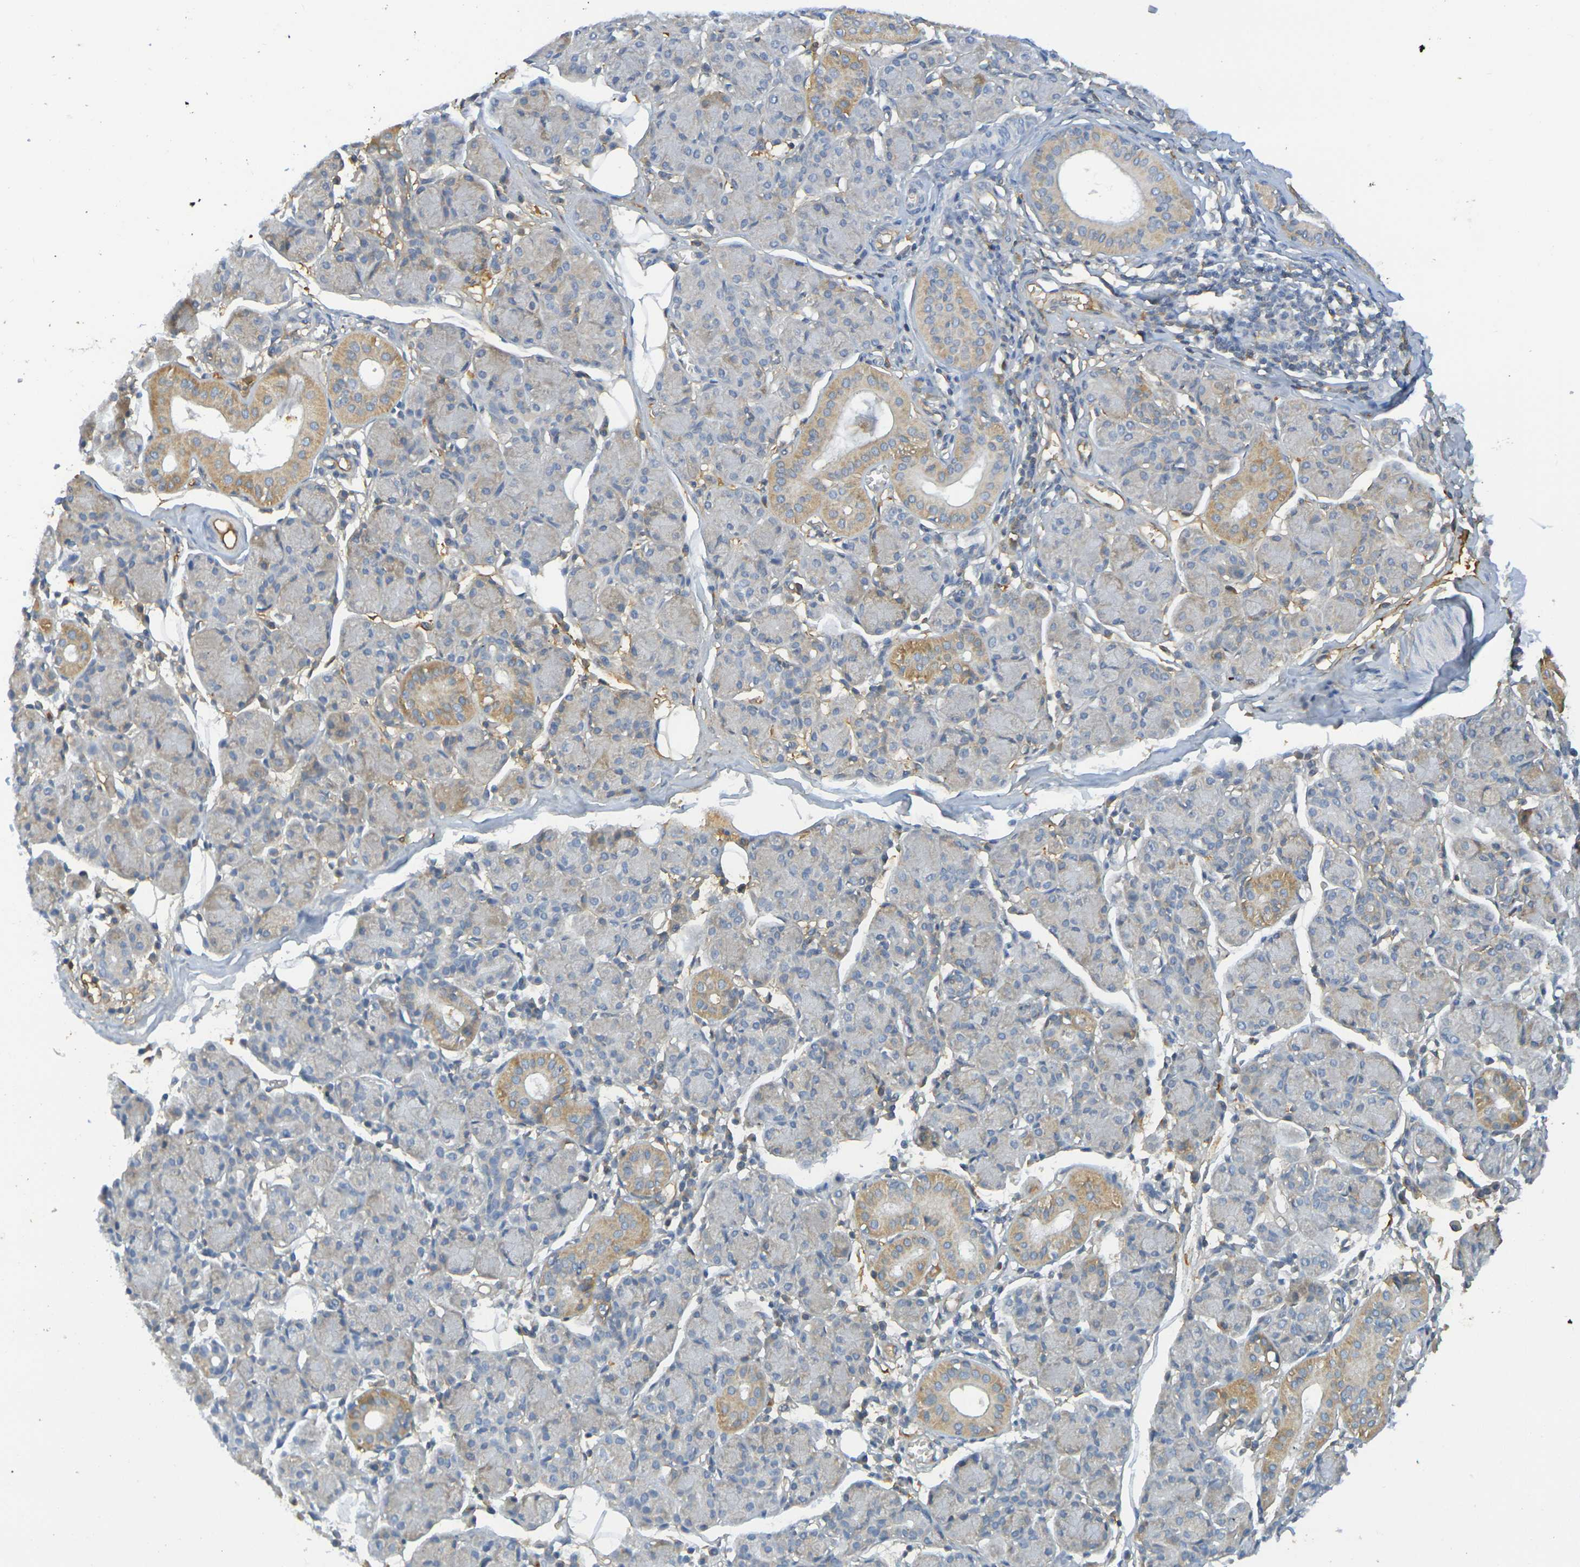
{"staining": {"intensity": "moderate", "quantity": "25%-75%", "location": "cytoplasmic/membranous"}, "tissue": "salivary gland", "cell_type": "Glandular cells", "image_type": "normal", "snomed": [{"axis": "morphology", "description": "Normal tissue, NOS"}, {"axis": "morphology", "description": "Inflammation, NOS"}, {"axis": "topography", "description": "Lymph node"}, {"axis": "topography", "description": "Salivary gland"}], "caption": "Immunohistochemical staining of normal human salivary gland displays moderate cytoplasmic/membranous protein expression in approximately 25%-75% of glandular cells.", "gene": "C1QA", "patient": {"sex": "male", "age": 3}}